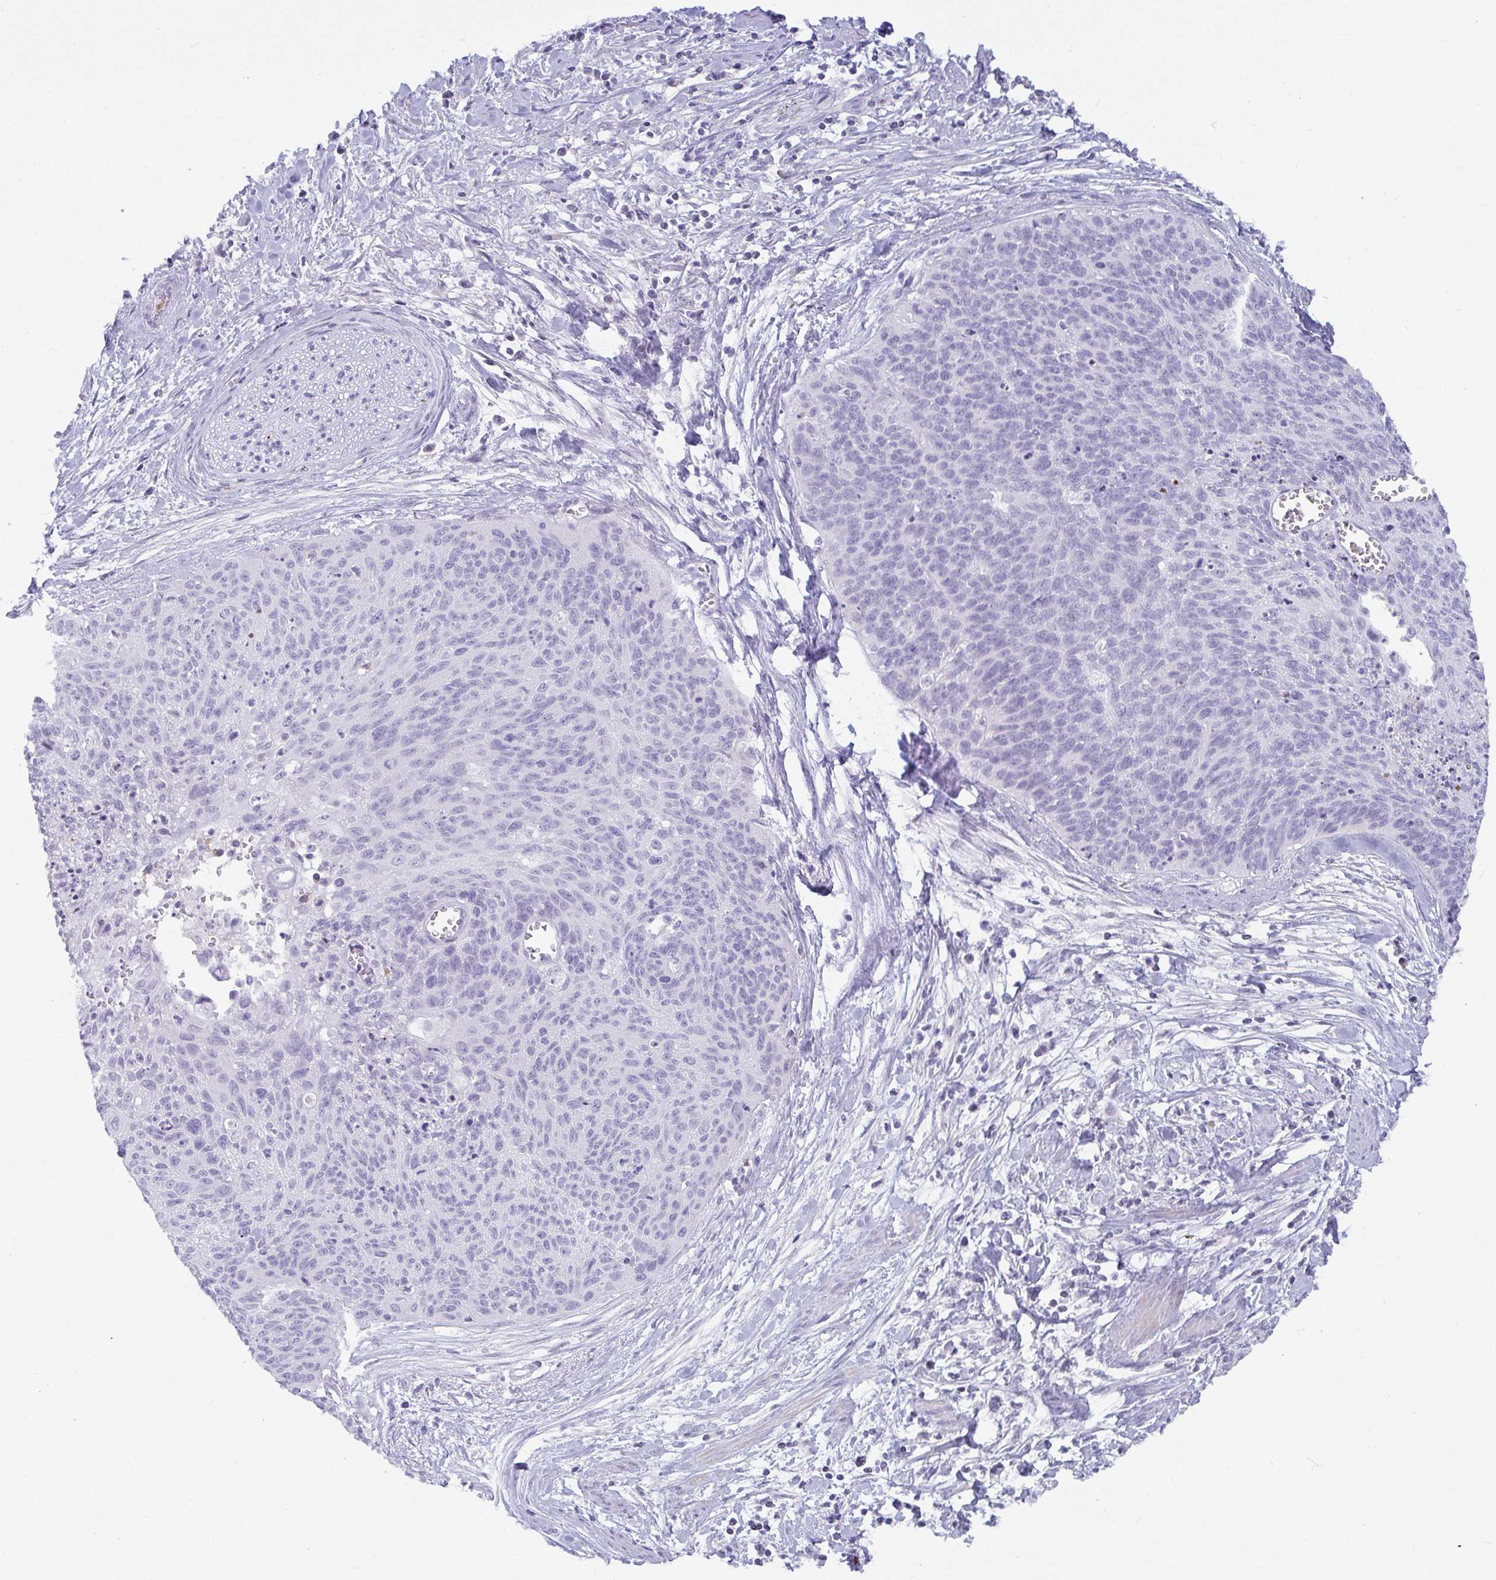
{"staining": {"intensity": "negative", "quantity": "none", "location": "none"}, "tissue": "cervical cancer", "cell_type": "Tumor cells", "image_type": "cancer", "snomed": [{"axis": "morphology", "description": "Squamous cell carcinoma, NOS"}, {"axis": "topography", "description": "Cervix"}], "caption": "The micrograph shows no staining of tumor cells in cervical squamous cell carcinoma. The staining is performed using DAB (3,3'-diaminobenzidine) brown chromogen with nuclei counter-stained in using hematoxylin.", "gene": "NPY", "patient": {"sex": "female", "age": 55}}